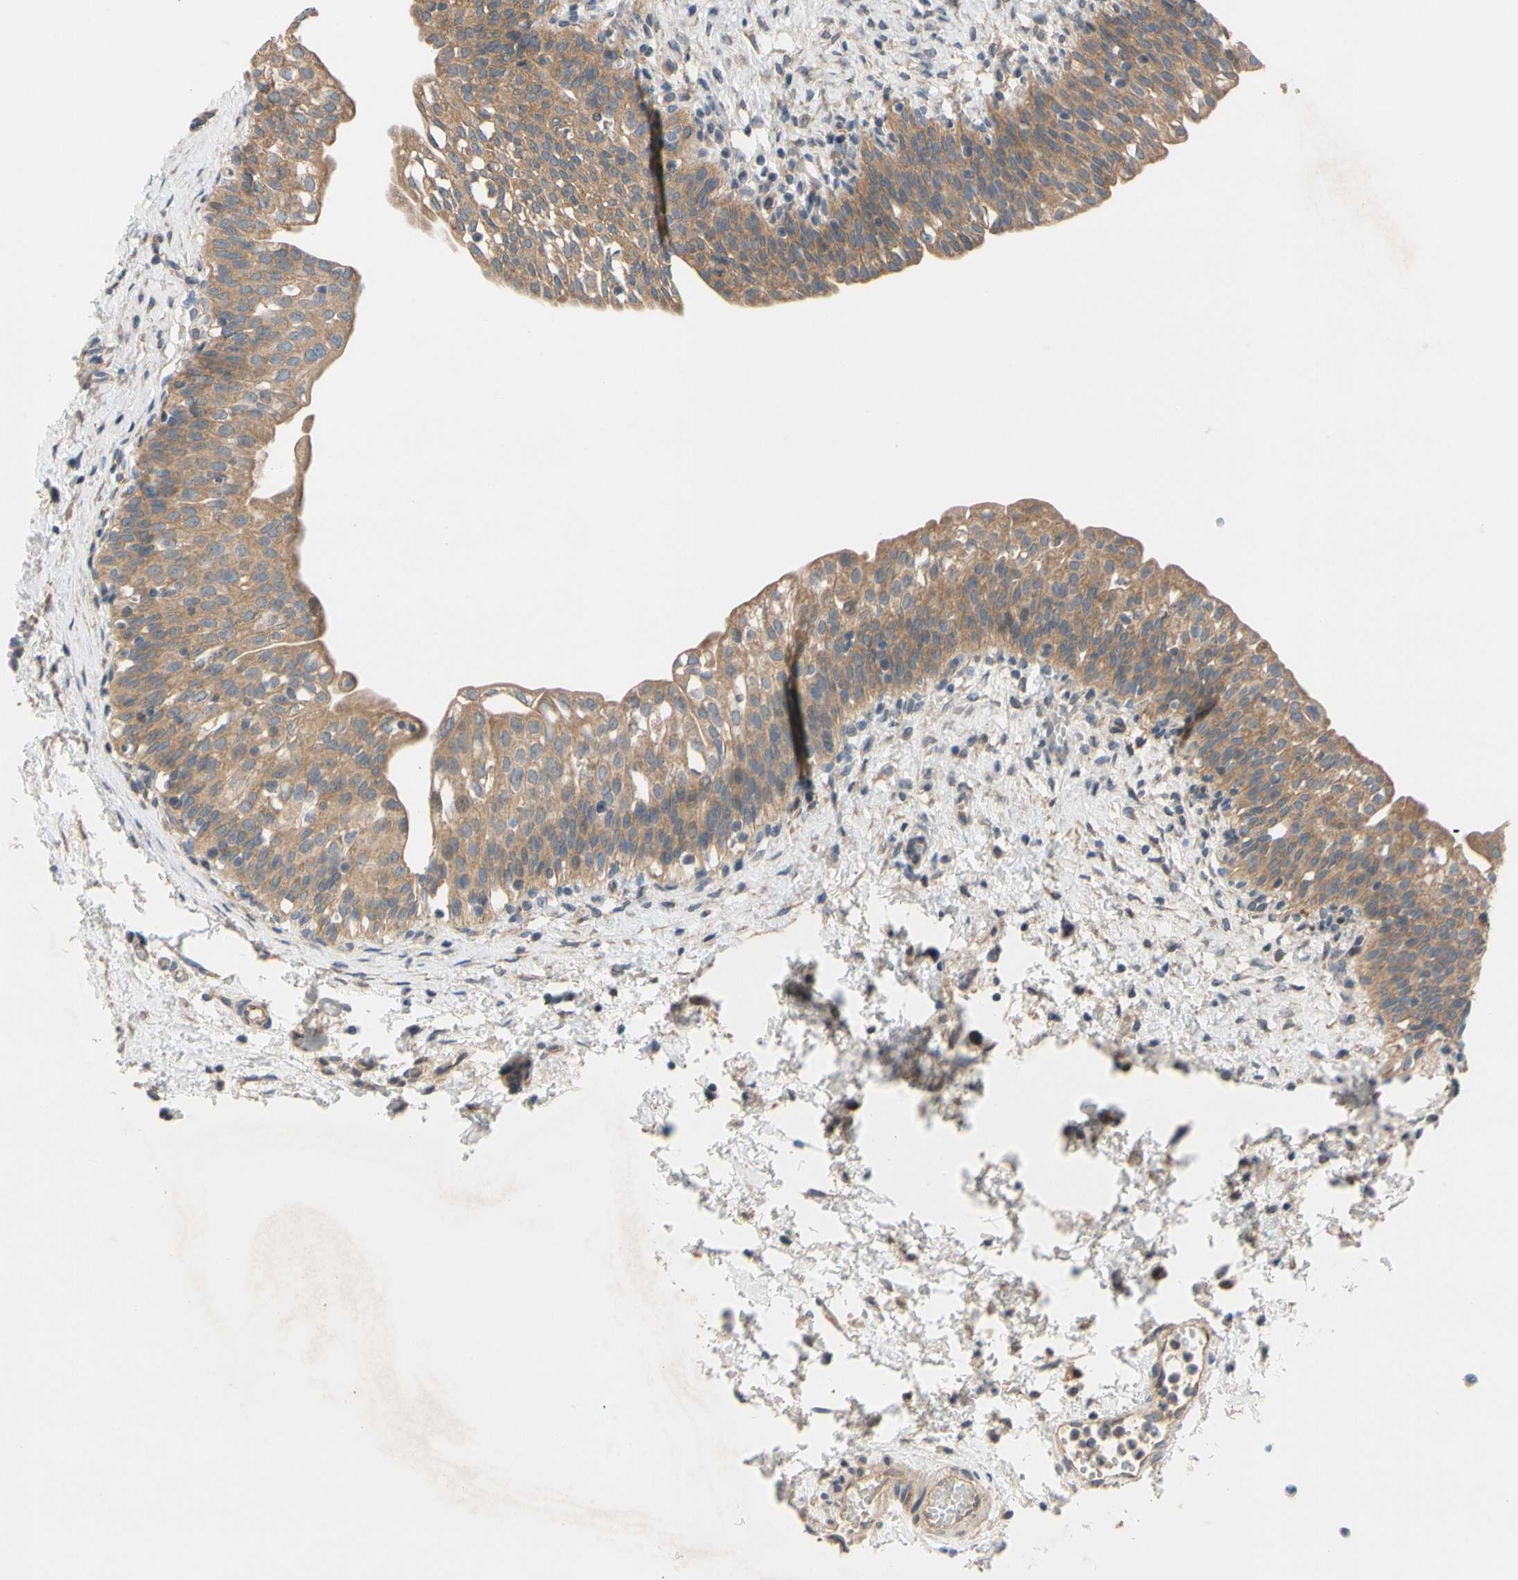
{"staining": {"intensity": "moderate", "quantity": ">75%", "location": "cytoplasmic/membranous"}, "tissue": "urinary bladder", "cell_type": "Urothelial cells", "image_type": "normal", "snomed": [{"axis": "morphology", "description": "Normal tissue, NOS"}, {"axis": "topography", "description": "Urinary bladder"}], "caption": "Urothelial cells reveal medium levels of moderate cytoplasmic/membranous expression in approximately >75% of cells in unremarkable human urinary bladder.", "gene": "MBTPS2", "patient": {"sex": "male", "age": 55}}